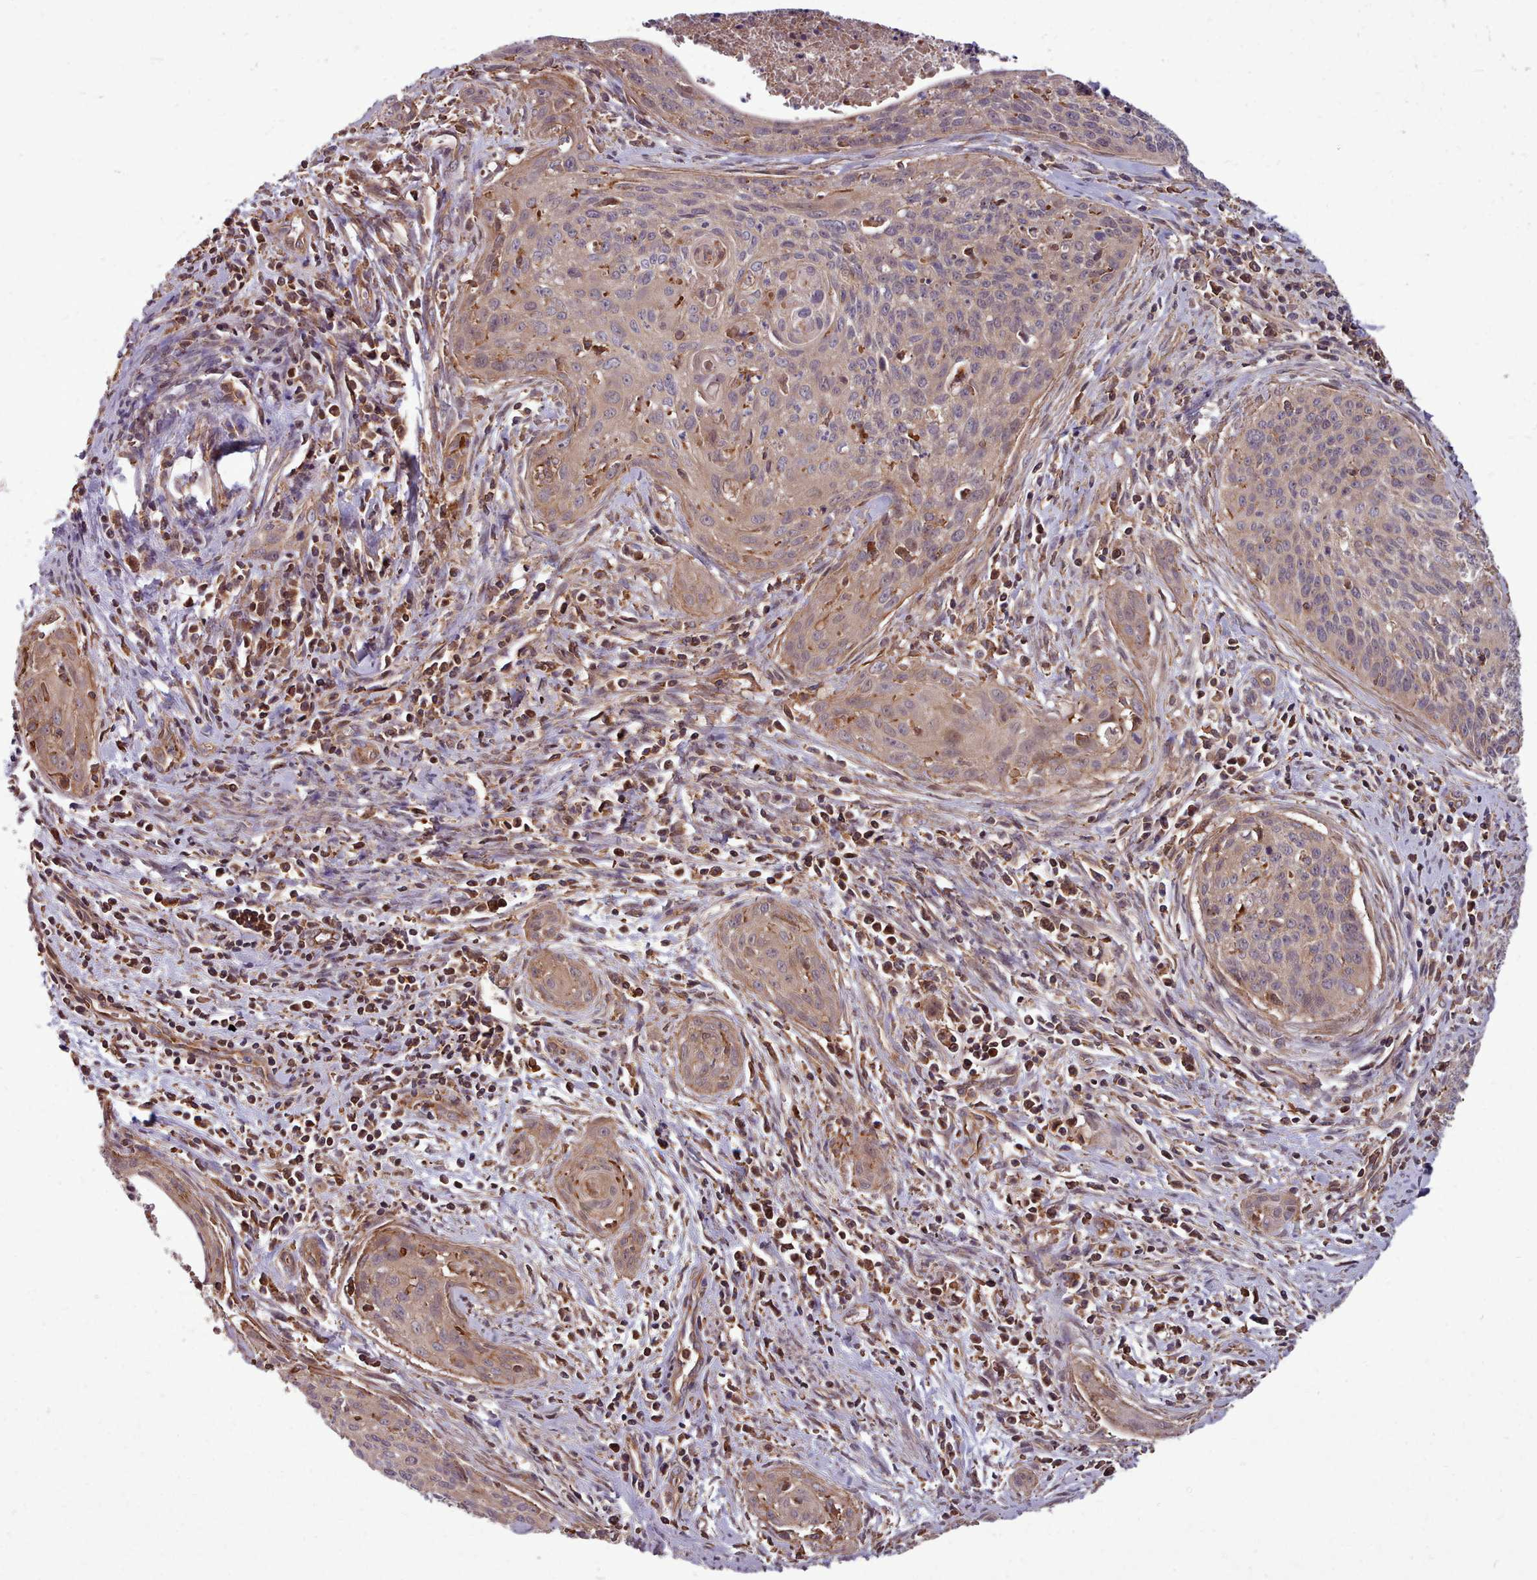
{"staining": {"intensity": "weak", "quantity": ">75%", "location": "cytoplasmic/membranous"}, "tissue": "cervical cancer", "cell_type": "Tumor cells", "image_type": "cancer", "snomed": [{"axis": "morphology", "description": "Squamous cell carcinoma, NOS"}, {"axis": "topography", "description": "Cervix"}], "caption": "Brown immunohistochemical staining in cervical cancer (squamous cell carcinoma) reveals weak cytoplasmic/membranous staining in approximately >75% of tumor cells. (DAB (3,3'-diaminobenzidine) IHC with brightfield microscopy, high magnification).", "gene": "STUB1", "patient": {"sex": "female", "age": 55}}